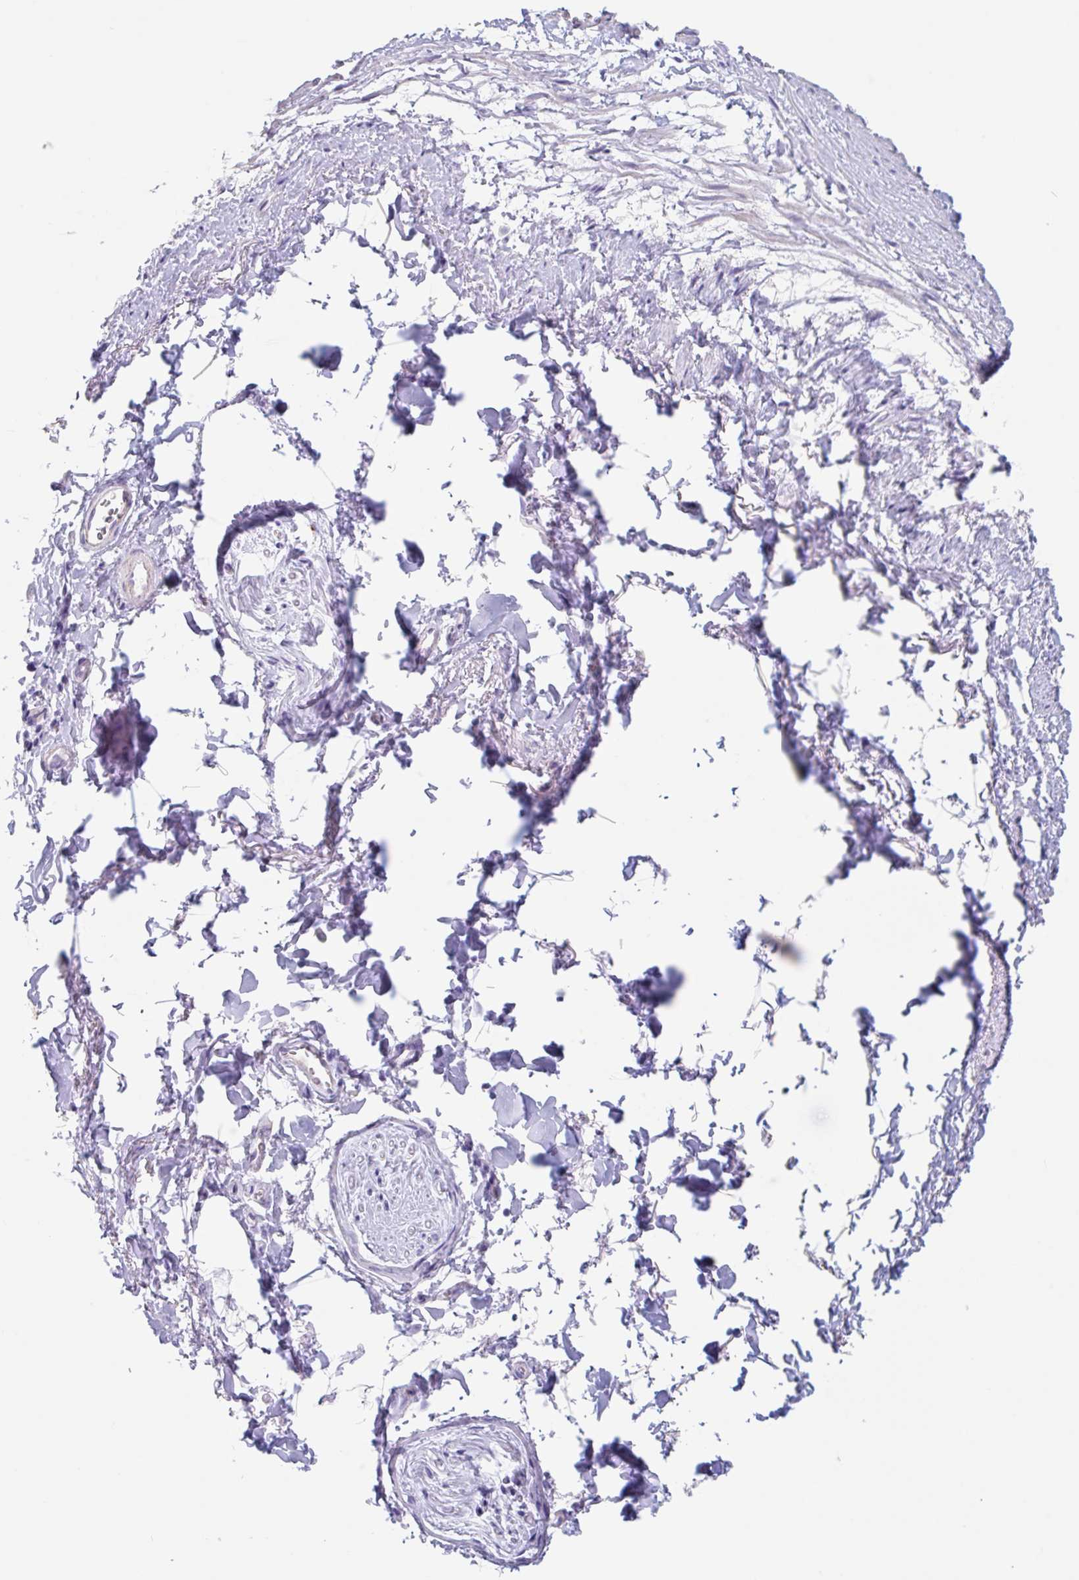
{"staining": {"intensity": "negative", "quantity": "none", "location": "none"}, "tissue": "adipose tissue", "cell_type": "Adipocytes", "image_type": "normal", "snomed": [{"axis": "morphology", "description": "Normal tissue, NOS"}, {"axis": "topography", "description": "Vulva"}, {"axis": "topography", "description": "Peripheral nerve tissue"}], "caption": "Immunohistochemistry of benign adipose tissue reveals no expression in adipocytes. (DAB IHC visualized using brightfield microscopy, high magnification).", "gene": "LENG9", "patient": {"sex": "female", "age": 66}}